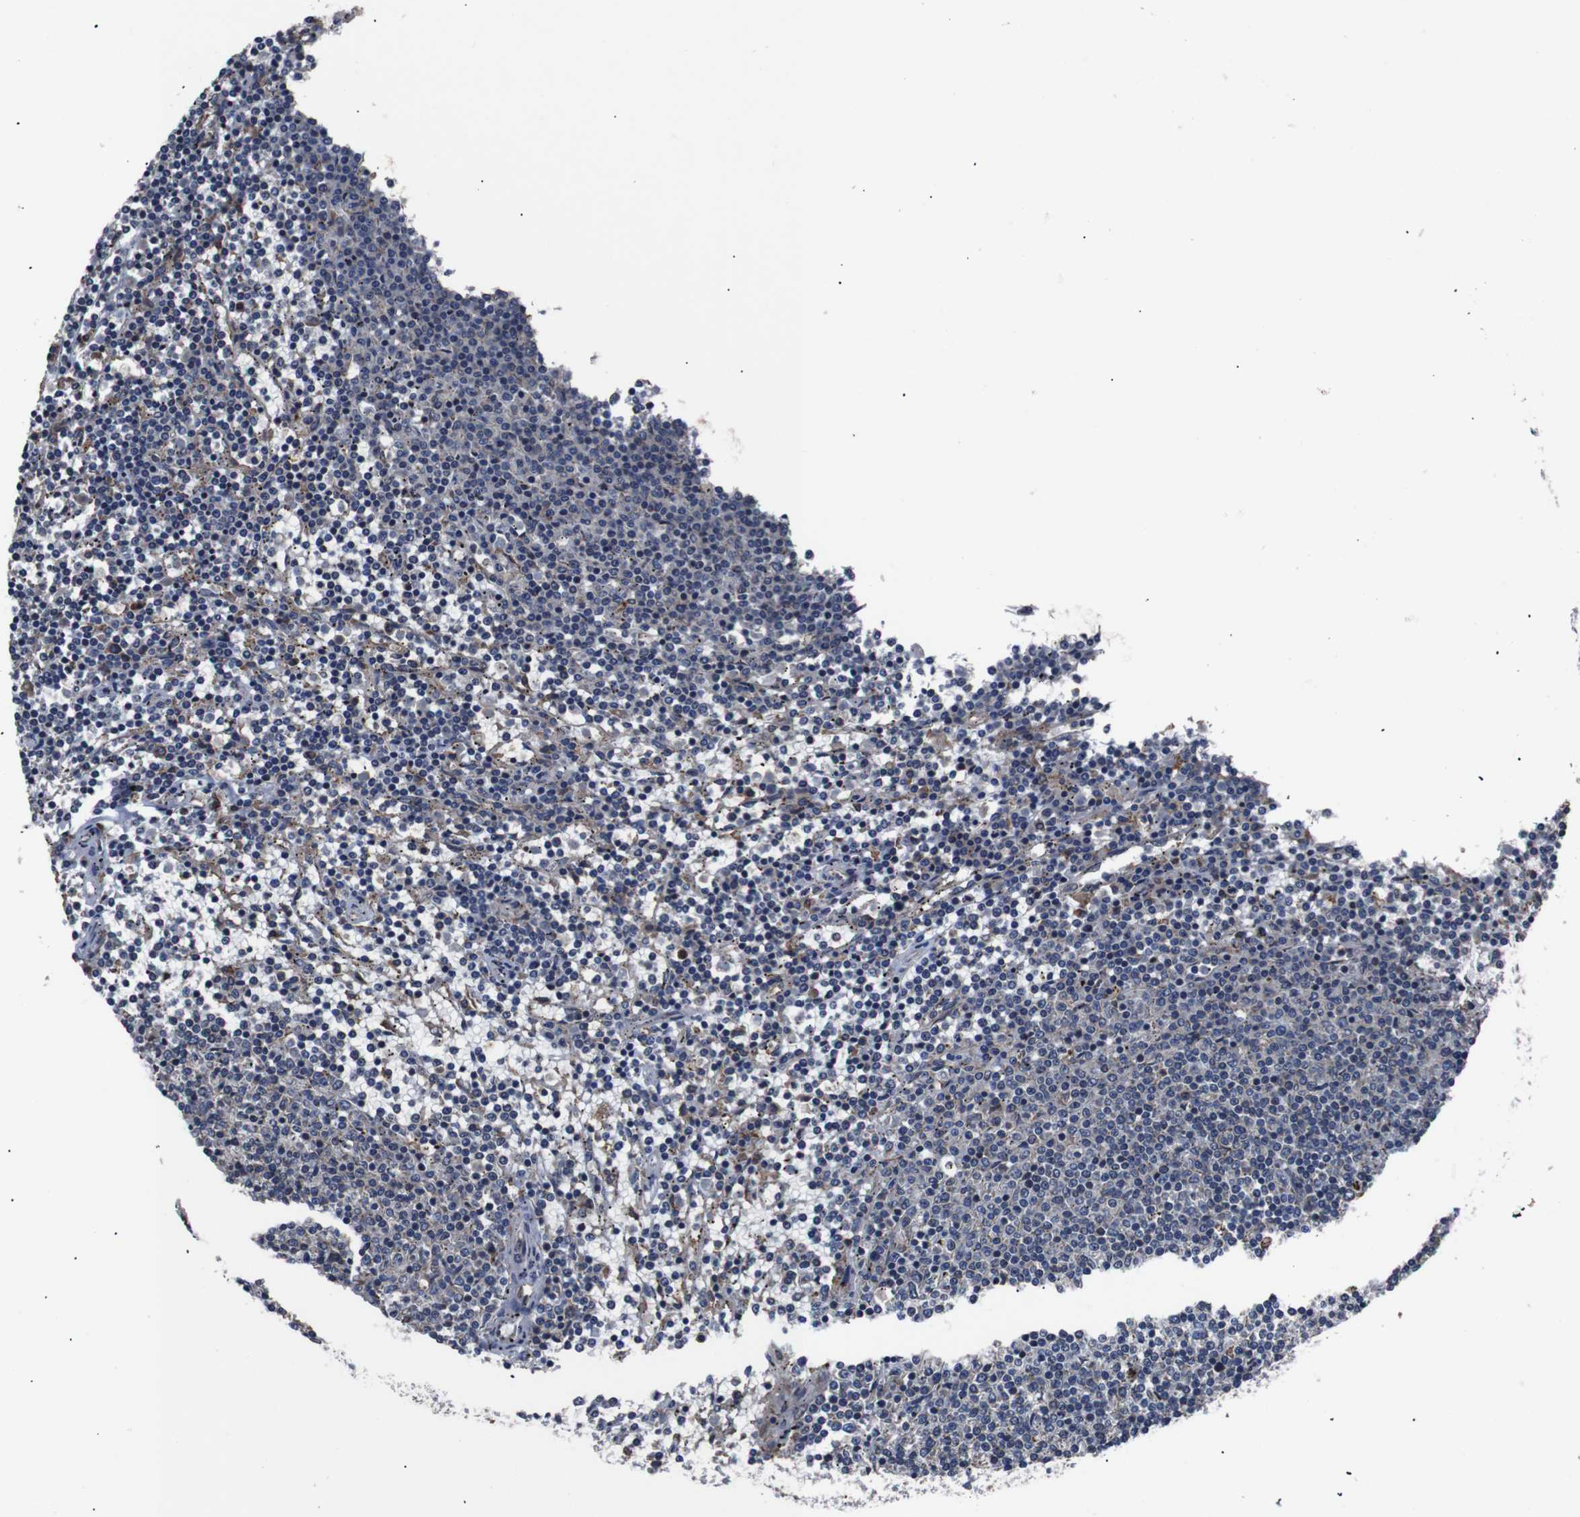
{"staining": {"intensity": "negative", "quantity": "none", "location": "none"}, "tissue": "lymphoma", "cell_type": "Tumor cells", "image_type": "cancer", "snomed": [{"axis": "morphology", "description": "Malignant lymphoma, non-Hodgkin's type, Low grade"}, {"axis": "topography", "description": "Spleen"}], "caption": "DAB (3,3'-diaminobenzidine) immunohistochemical staining of human lymphoma reveals no significant staining in tumor cells.", "gene": "SIGMAR1", "patient": {"sex": "female", "age": 50}}